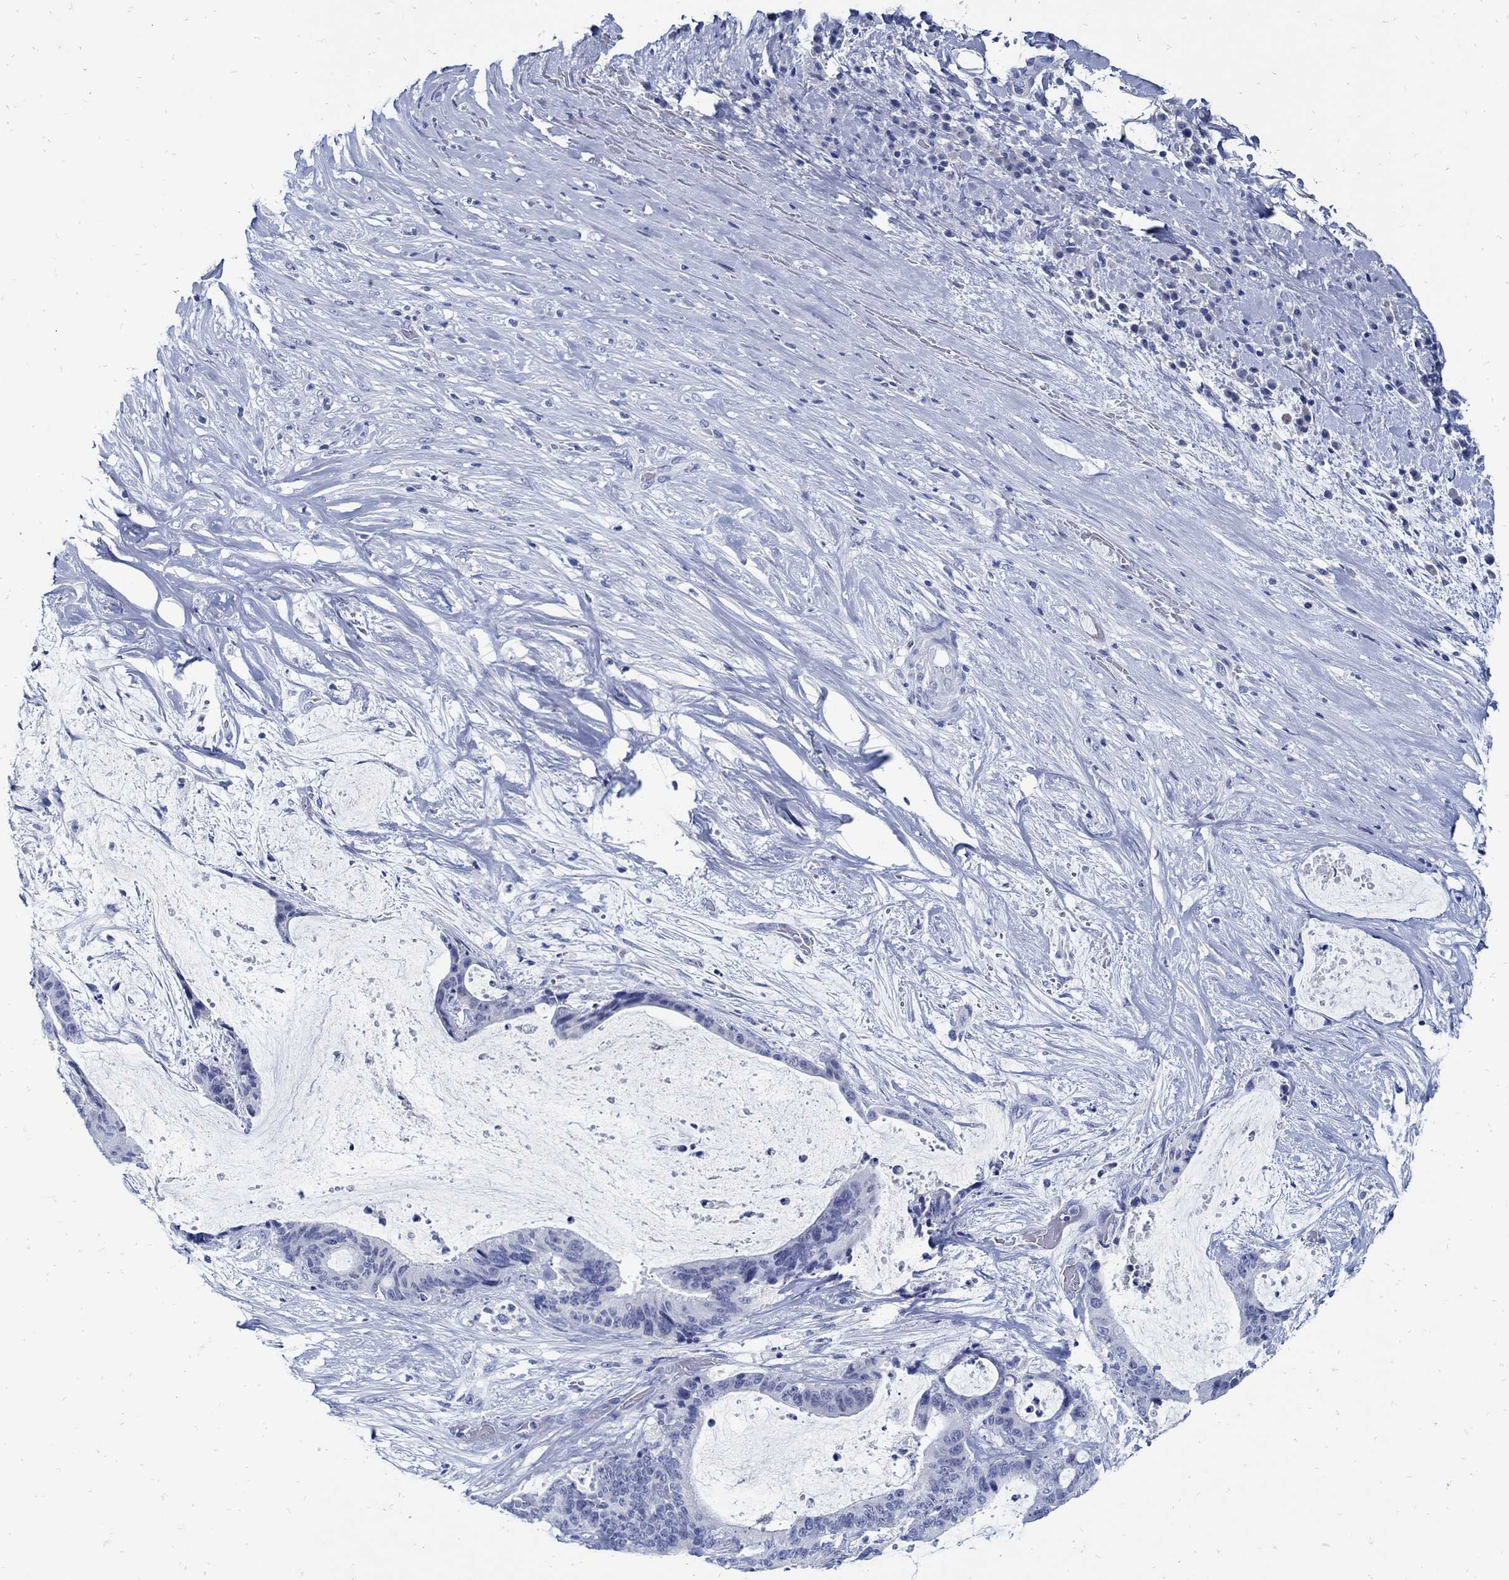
{"staining": {"intensity": "negative", "quantity": "none", "location": "none"}, "tissue": "liver cancer", "cell_type": "Tumor cells", "image_type": "cancer", "snomed": [{"axis": "morphology", "description": "Cholangiocarcinoma"}, {"axis": "topography", "description": "Liver"}], "caption": "DAB (3,3'-diaminobenzidine) immunohistochemical staining of liver cholangiocarcinoma displays no significant staining in tumor cells. (DAB immunohistochemistry (IHC) with hematoxylin counter stain).", "gene": "PAX9", "patient": {"sex": "female", "age": 73}}